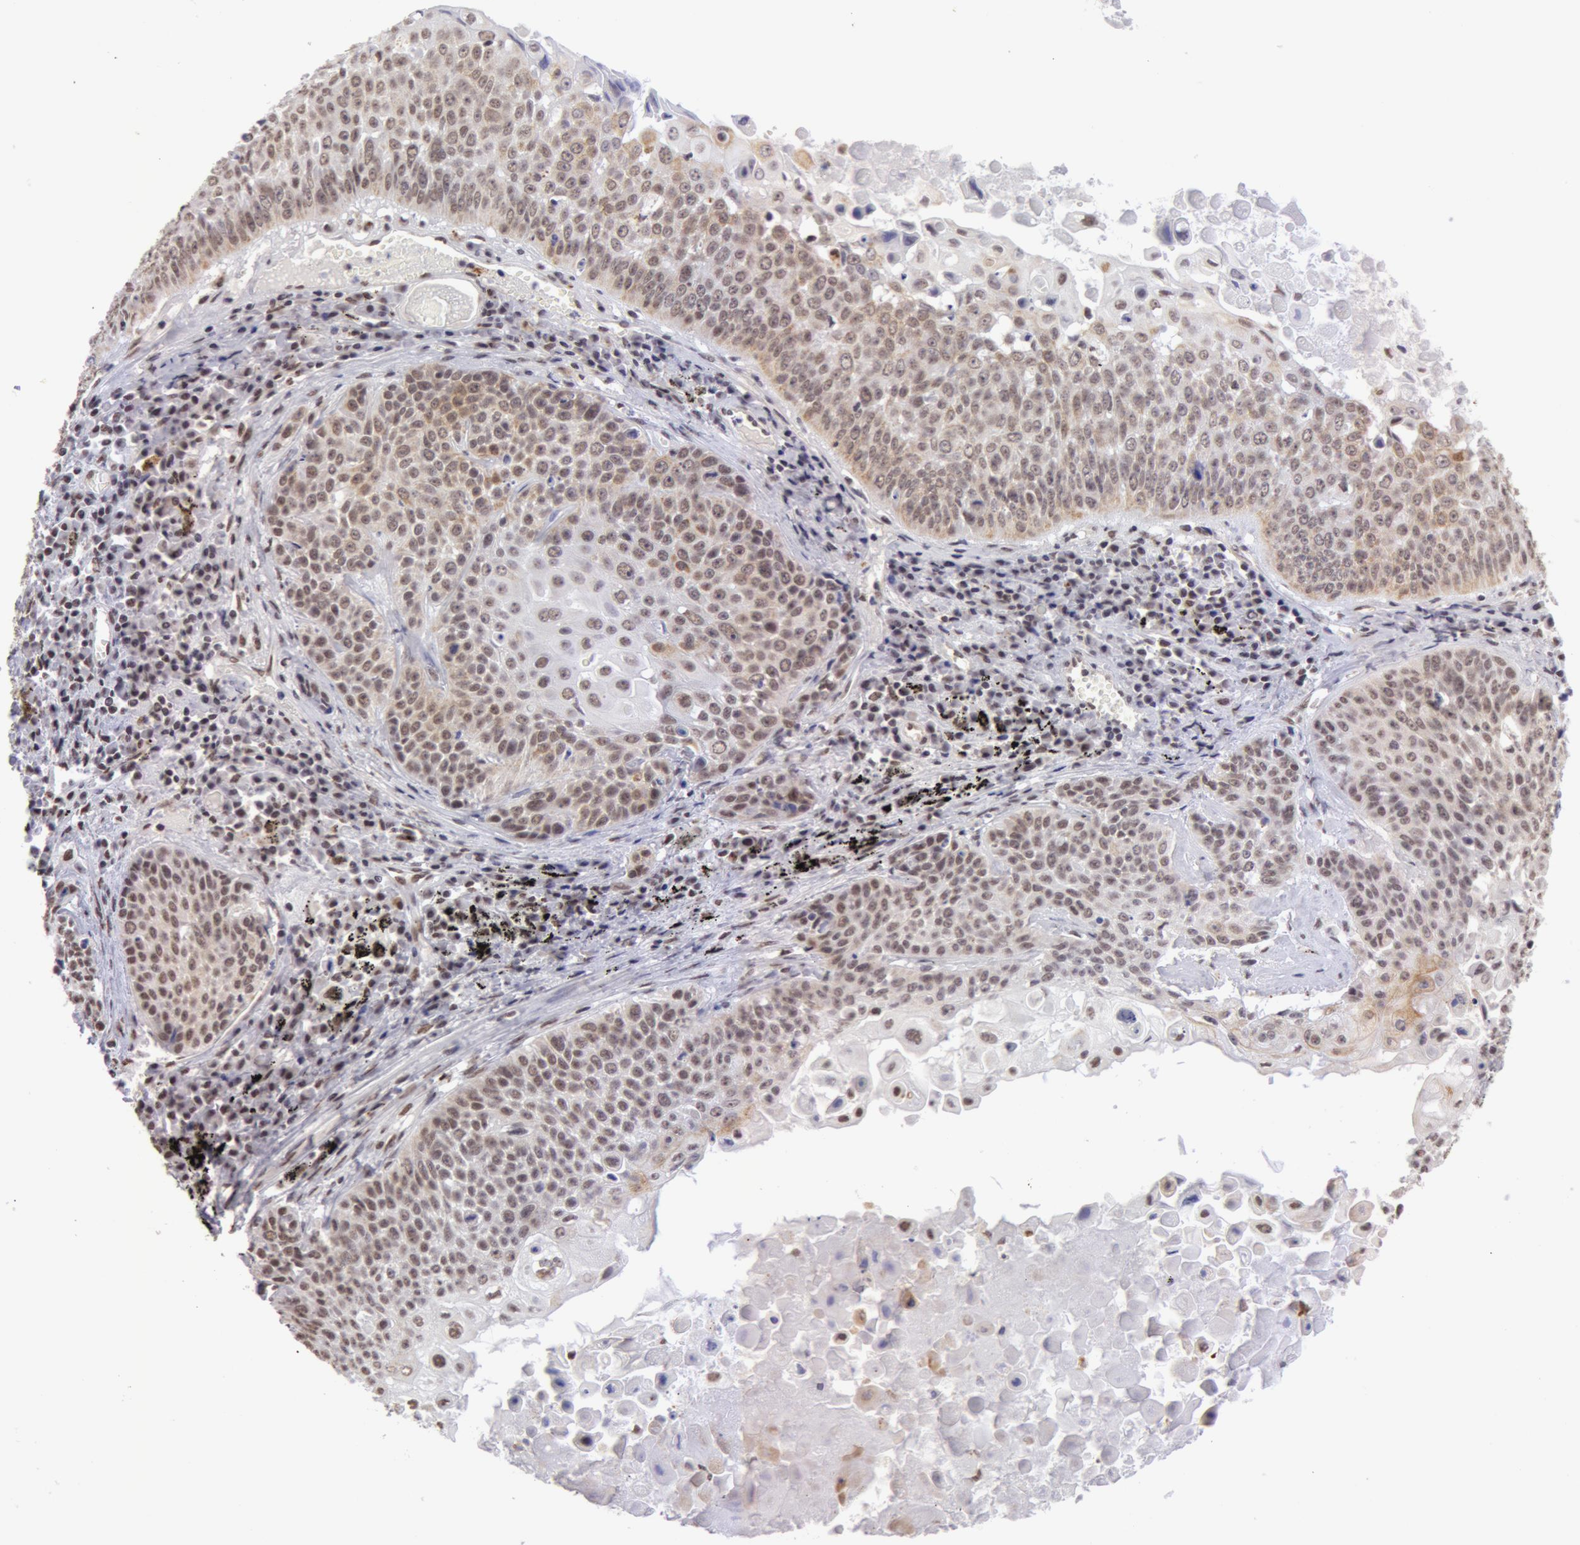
{"staining": {"intensity": "weak", "quantity": "25%-75%", "location": "nuclear"}, "tissue": "lung cancer", "cell_type": "Tumor cells", "image_type": "cancer", "snomed": [{"axis": "morphology", "description": "Adenocarcinoma, NOS"}, {"axis": "topography", "description": "Lung"}], "caption": "Immunohistochemical staining of lung adenocarcinoma demonstrates low levels of weak nuclear protein positivity in about 25%-75% of tumor cells.", "gene": "VRTN", "patient": {"sex": "male", "age": 60}}